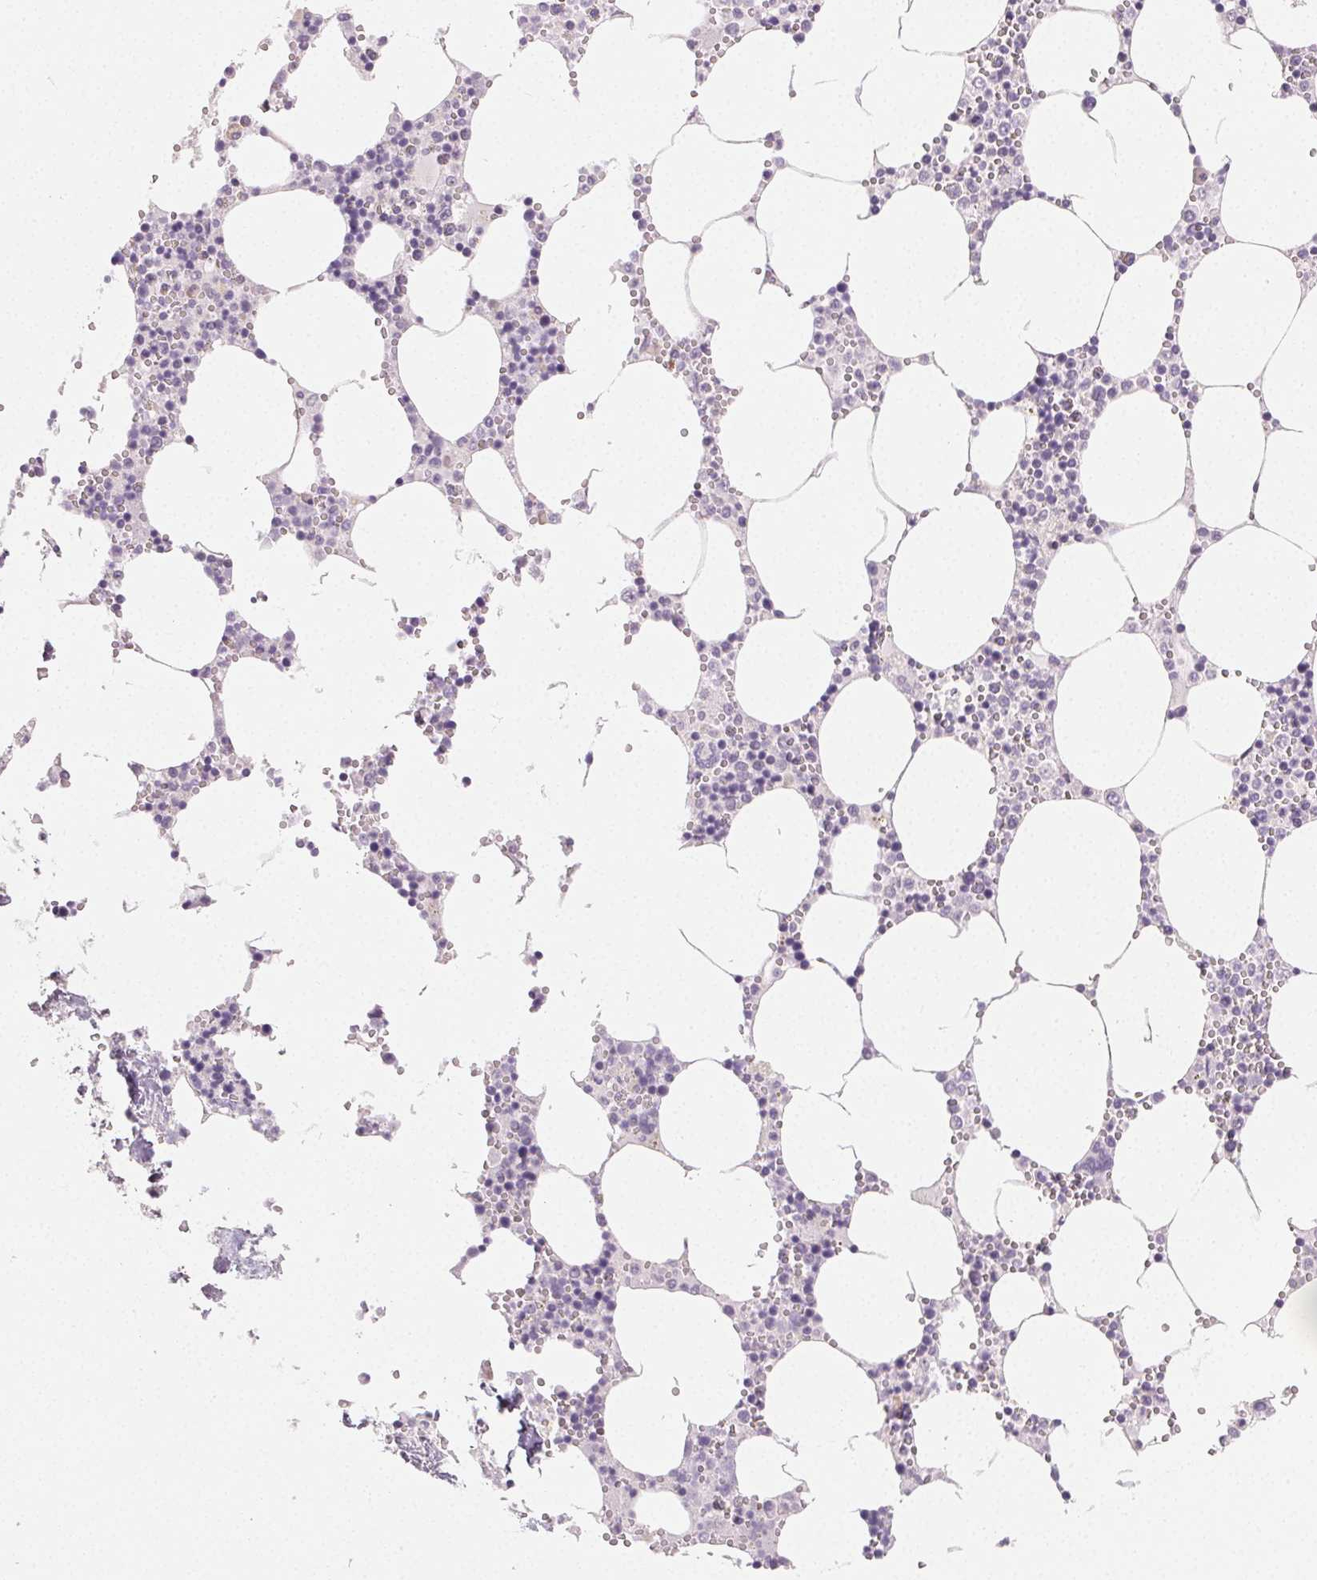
{"staining": {"intensity": "negative", "quantity": "none", "location": "none"}, "tissue": "bone marrow", "cell_type": "Hematopoietic cells", "image_type": "normal", "snomed": [{"axis": "morphology", "description": "Normal tissue, NOS"}, {"axis": "topography", "description": "Bone marrow"}], "caption": "This photomicrograph is of unremarkable bone marrow stained with immunohistochemistry (IHC) to label a protein in brown with the nuclei are counter-stained blue. There is no staining in hematopoietic cells. Brightfield microscopy of immunohistochemistry stained with DAB (3,3'-diaminobenzidine) (brown) and hematoxylin (blue), captured at high magnification.", "gene": "MYBL1", "patient": {"sex": "male", "age": 54}}